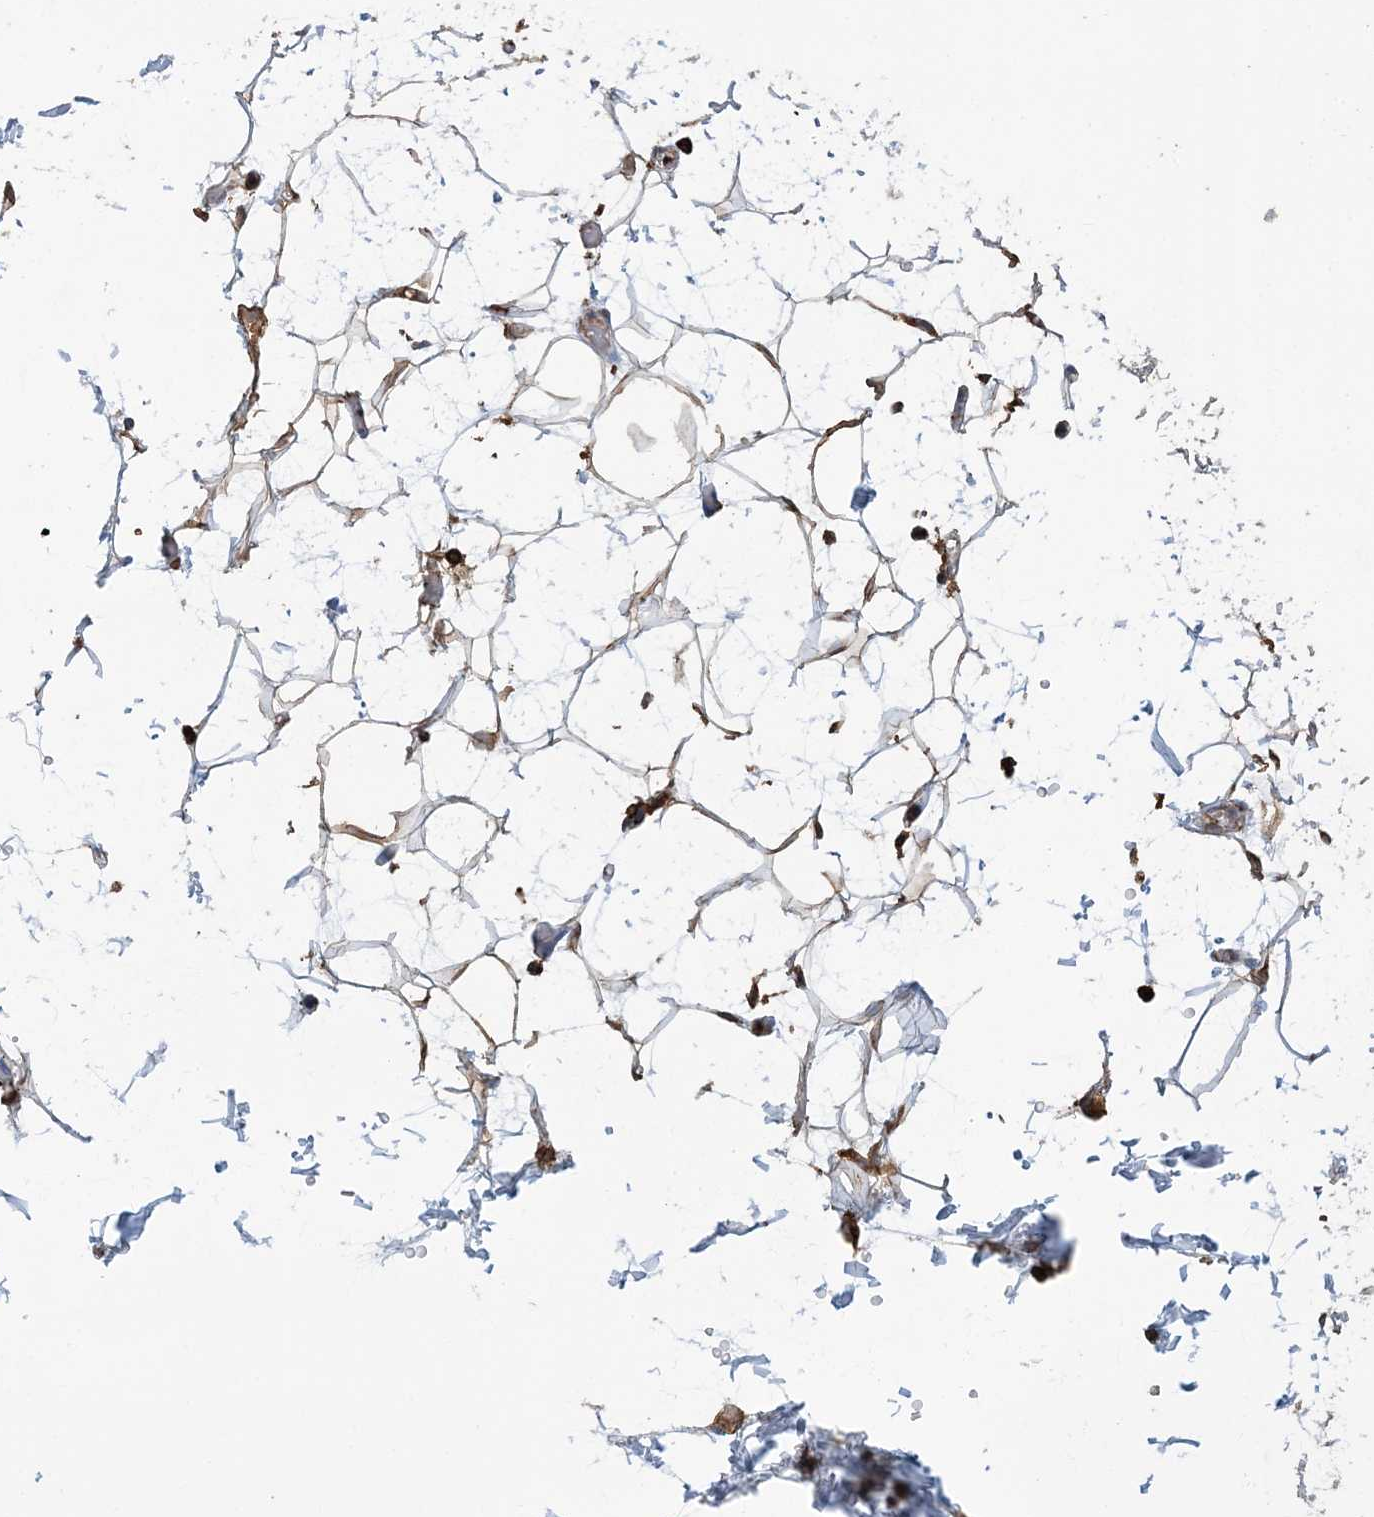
{"staining": {"intensity": "moderate", "quantity": ">75%", "location": "cytoplasmic/membranous"}, "tissue": "adipose tissue", "cell_type": "Adipocytes", "image_type": "normal", "snomed": [{"axis": "morphology", "description": "Normal tissue, NOS"}, {"axis": "topography", "description": "Soft tissue"}], "caption": "Immunohistochemistry micrograph of normal adipose tissue stained for a protein (brown), which reveals medium levels of moderate cytoplasmic/membranous positivity in approximately >75% of adipocytes.", "gene": "WDR12", "patient": {"sex": "male", "age": 72}}